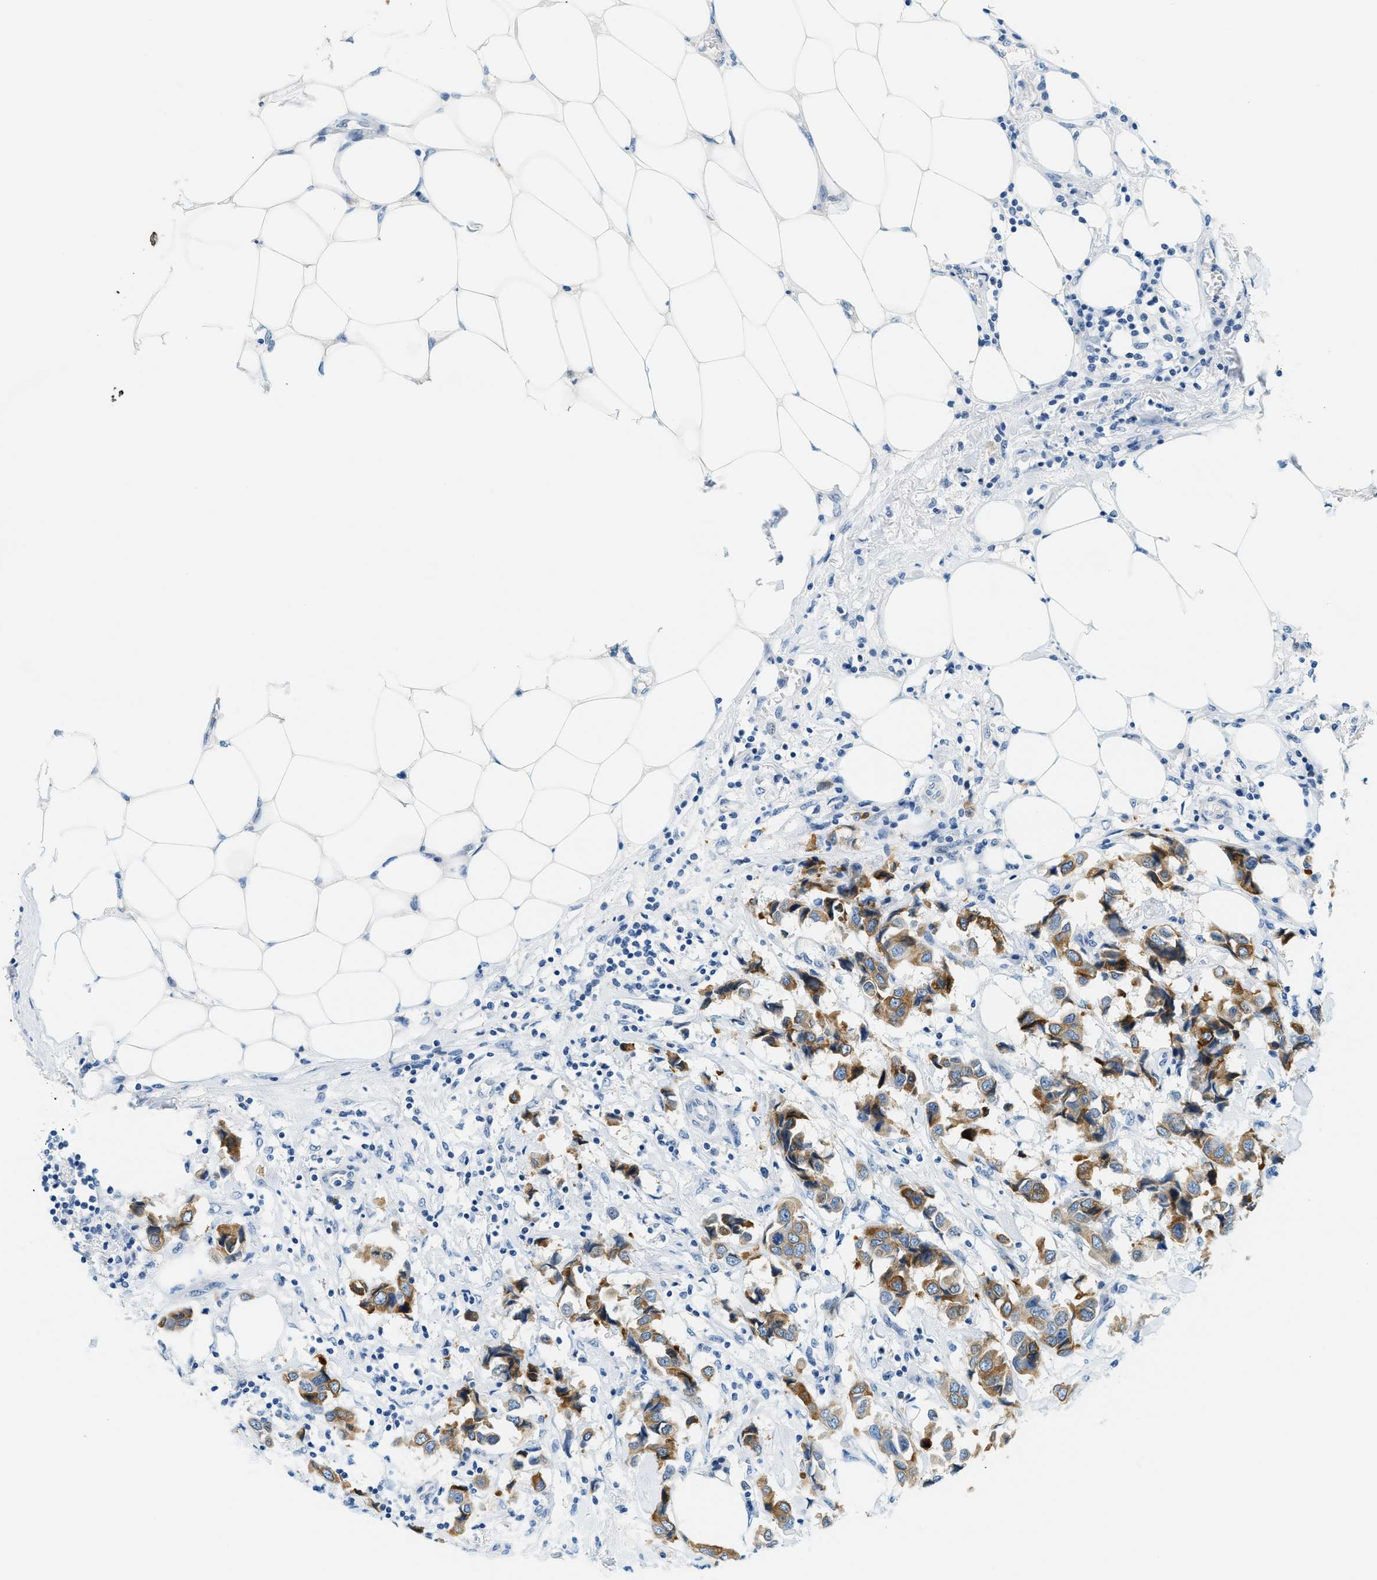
{"staining": {"intensity": "strong", "quantity": "25%-75%", "location": "cytoplasmic/membranous"}, "tissue": "breast cancer", "cell_type": "Tumor cells", "image_type": "cancer", "snomed": [{"axis": "morphology", "description": "Duct carcinoma"}, {"axis": "topography", "description": "Breast"}], "caption": "Immunohistochemistry photomicrograph of neoplastic tissue: breast intraductal carcinoma stained using immunohistochemistry (IHC) demonstrates high levels of strong protein expression localized specifically in the cytoplasmic/membranous of tumor cells, appearing as a cytoplasmic/membranous brown color.", "gene": "CYP4X1", "patient": {"sex": "female", "age": 80}}